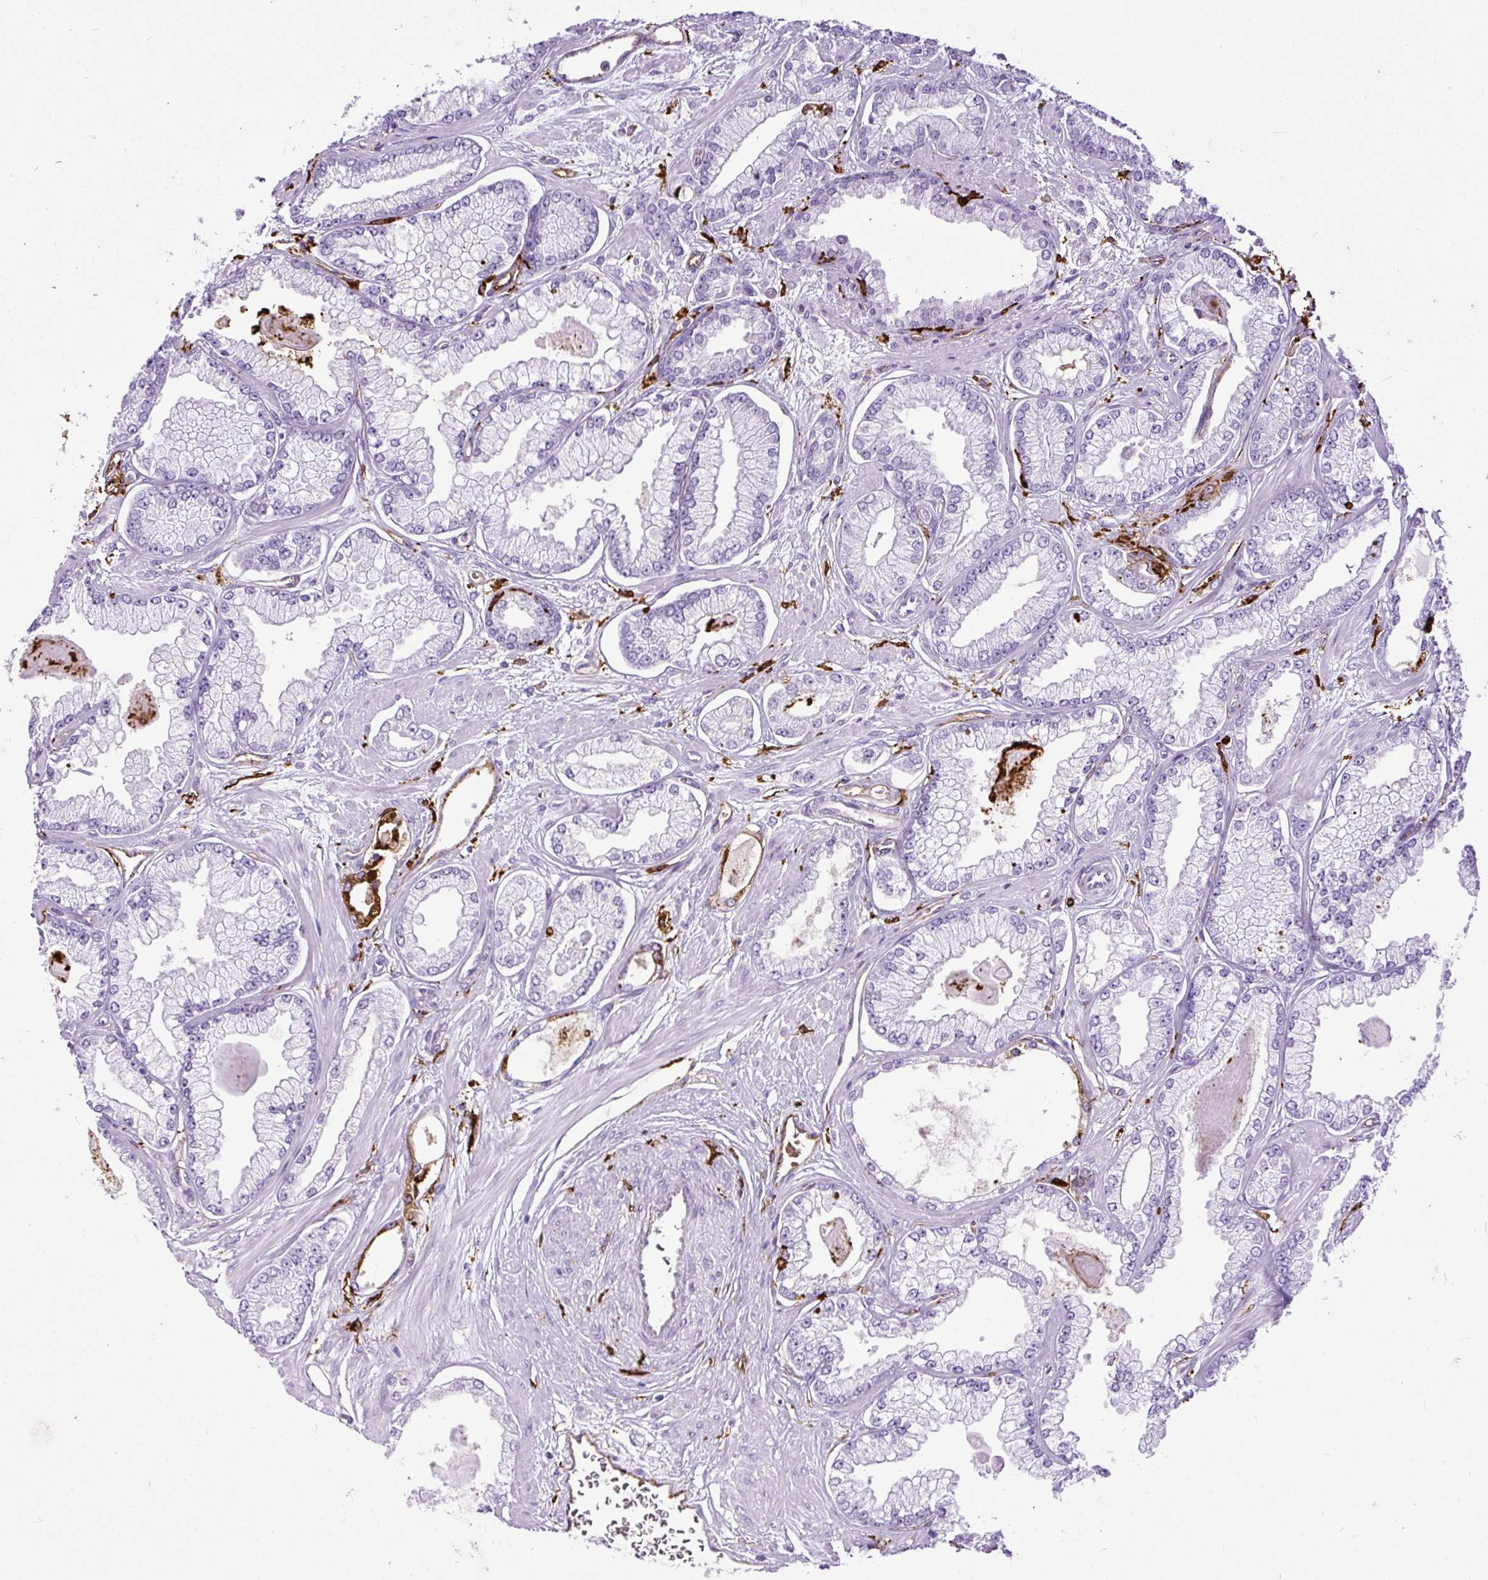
{"staining": {"intensity": "negative", "quantity": "none", "location": "none"}, "tissue": "prostate cancer", "cell_type": "Tumor cells", "image_type": "cancer", "snomed": [{"axis": "morphology", "description": "Adenocarcinoma, Low grade"}, {"axis": "topography", "description": "Prostate"}], "caption": "Immunohistochemistry (IHC) histopathology image of neoplastic tissue: human low-grade adenocarcinoma (prostate) stained with DAB reveals no significant protein positivity in tumor cells.", "gene": "HLA-DRA", "patient": {"sex": "male", "age": 64}}